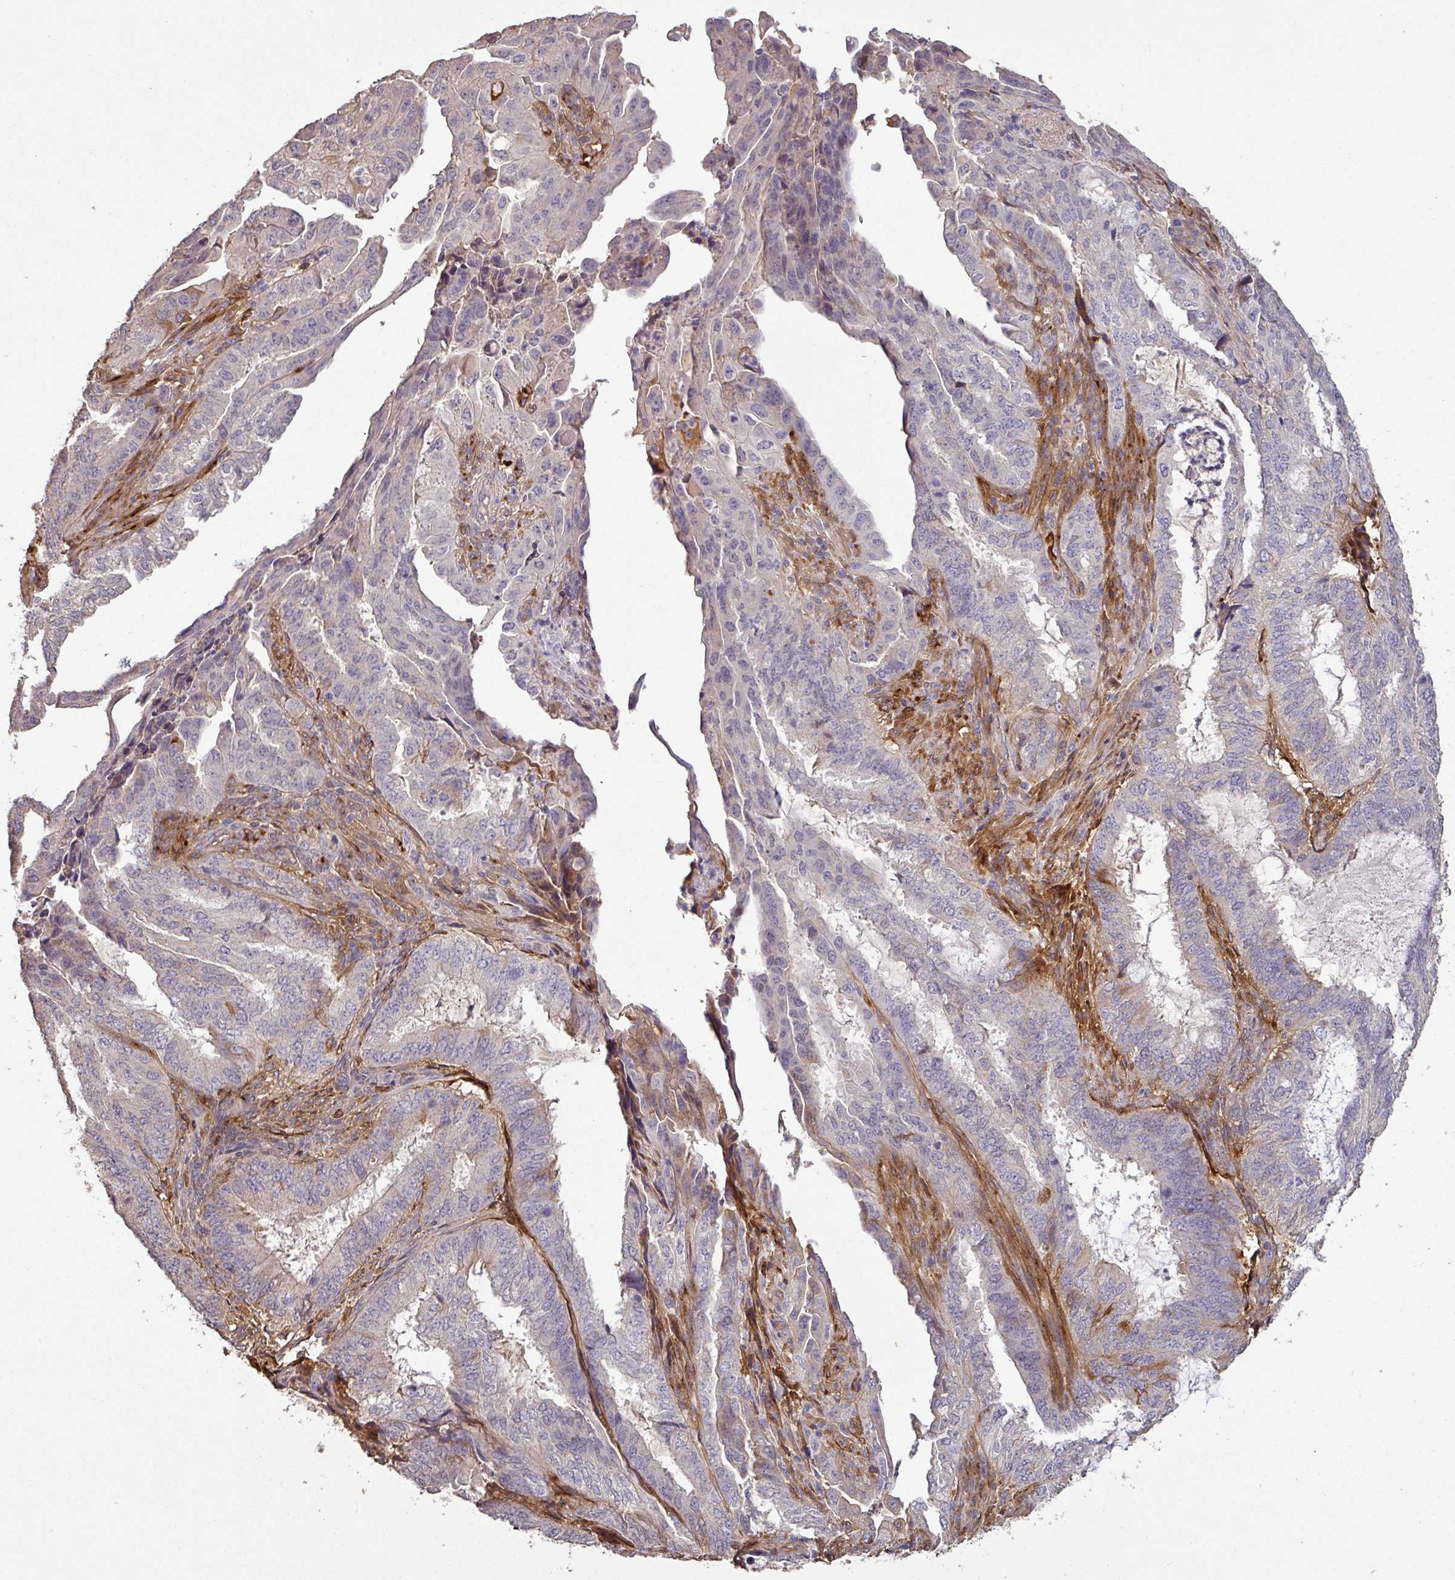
{"staining": {"intensity": "weak", "quantity": "<25%", "location": "cytoplasmic/membranous"}, "tissue": "endometrial cancer", "cell_type": "Tumor cells", "image_type": "cancer", "snomed": [{"axis": "morphology", "description": "Adenocarcinoma, NOS"}, {"axis": "topography", "description": "Endometrium"}], "caption": "Immunohistochemistry image of adenocarcinoma (endometrial) stained for a protein (brown), which displays no positivity in tumor cells.", "gene": "ISLR", "patient": {"sex": "female", "age": 51}}